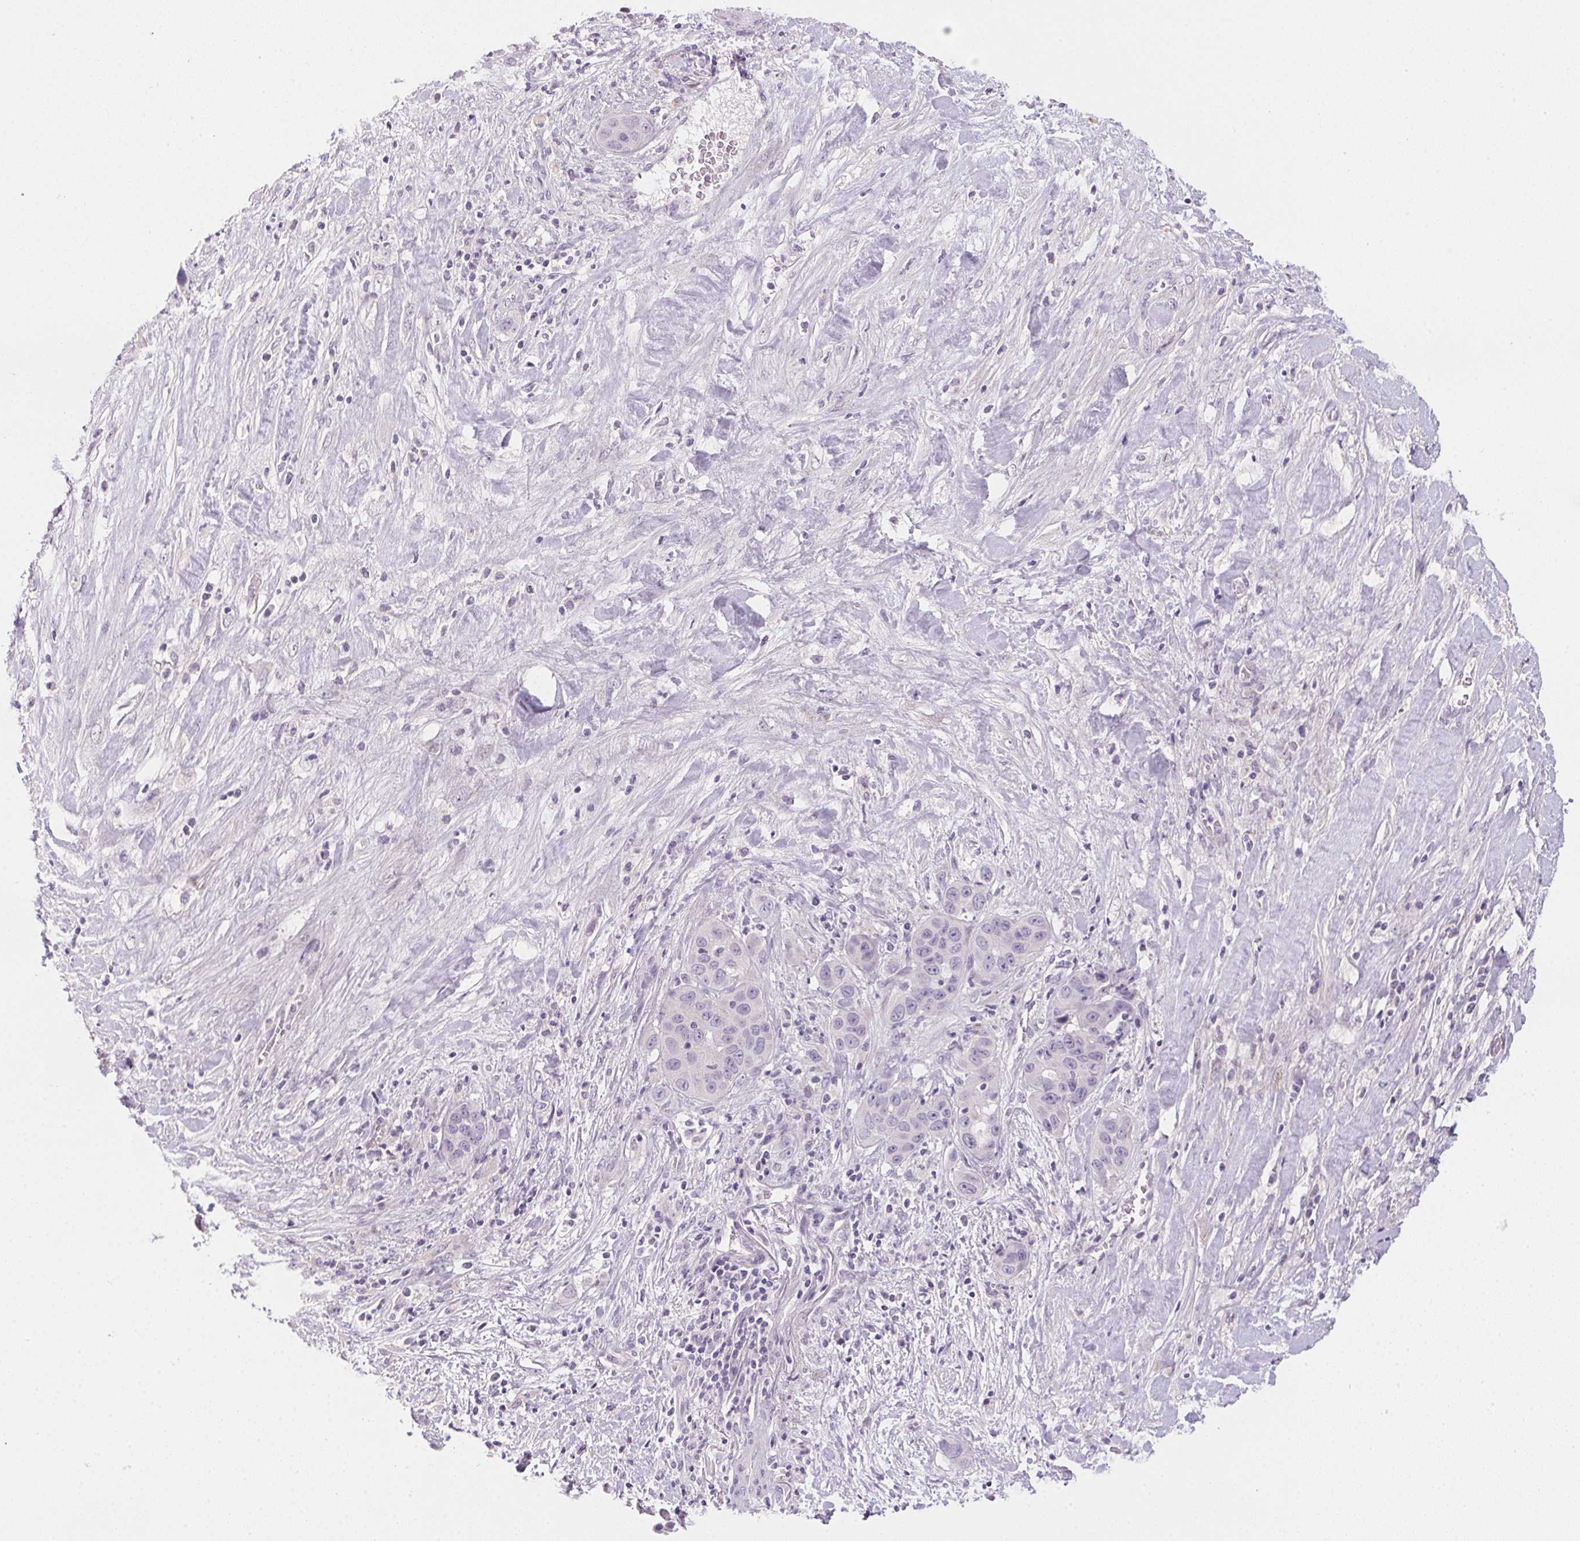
{"staining": {"intensity": "negative", "quantity": "none", "location": "none"}, "tissue": "liver cancer", "cell_type": "Tumor cells", "image_type": "cancer", "snomed": [{"axis": "morphology", "description": "Cholangiocarcinoma"}, {"axis": "topography", "description": "Liver"}], "caption": "The image shows no staining of tumor cells in cholangiocarcinoma (liver).", "gene": "GSDMC", "patient": {"sex": "female", "age": 52}}